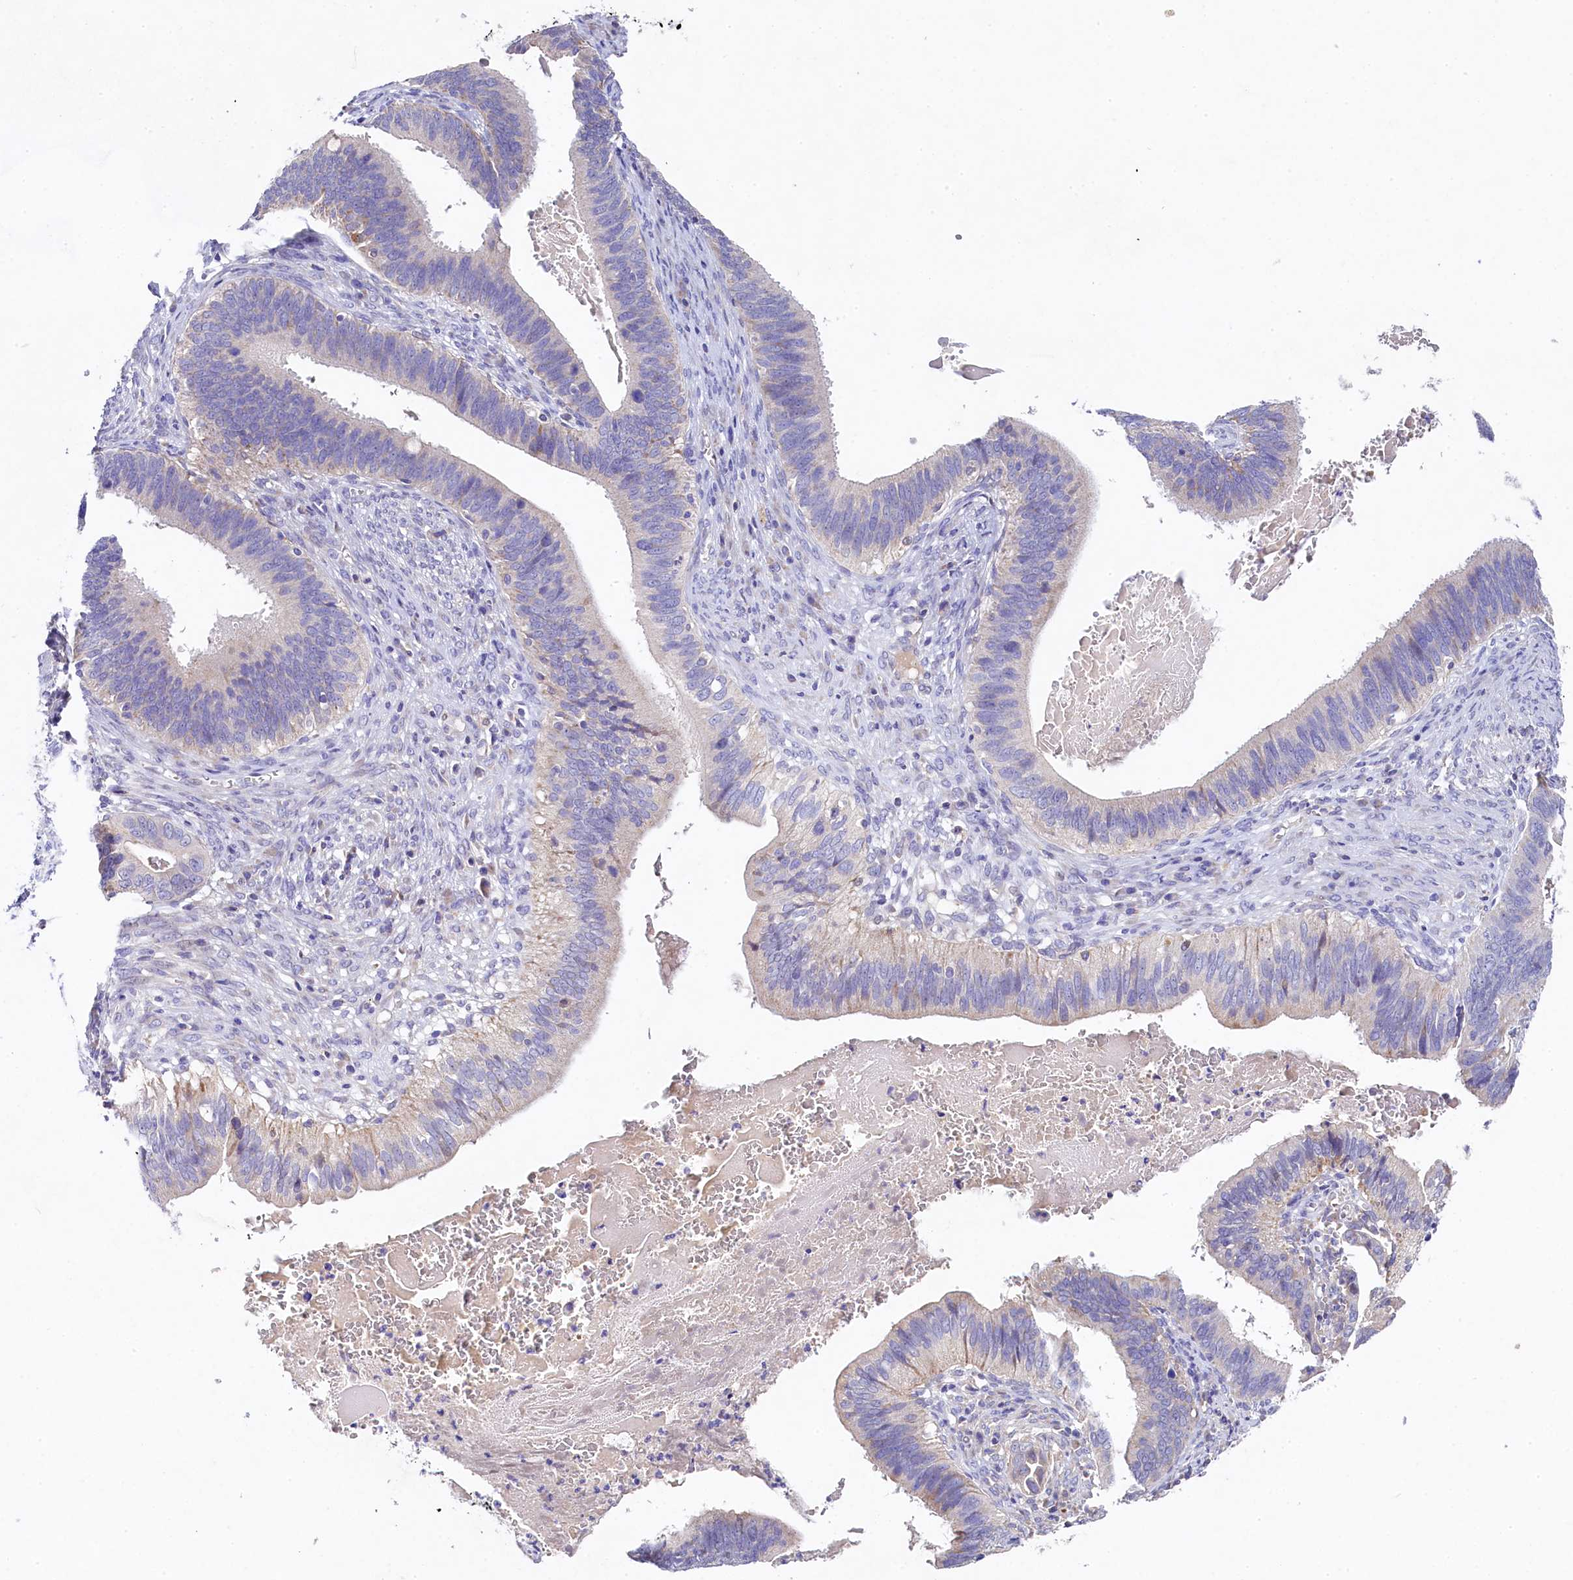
{"staining": {"intensity": "negative", "quantity": "none", "location": "none"}, "tissue": "cervical cancer", "cell_type": "Tumor cells", "image_type": "cancer", "snomed": [{"axis": "morphology", "description": "Adenocarcinoma, NOS"}, {"axis": "topography", "description": "Cervix"}], "caption": "Tumor cells show no significant staining in cervical adenocarcinoma.", "gene": "FXYD6", "patient": {"sex": "female", "age": 42}}